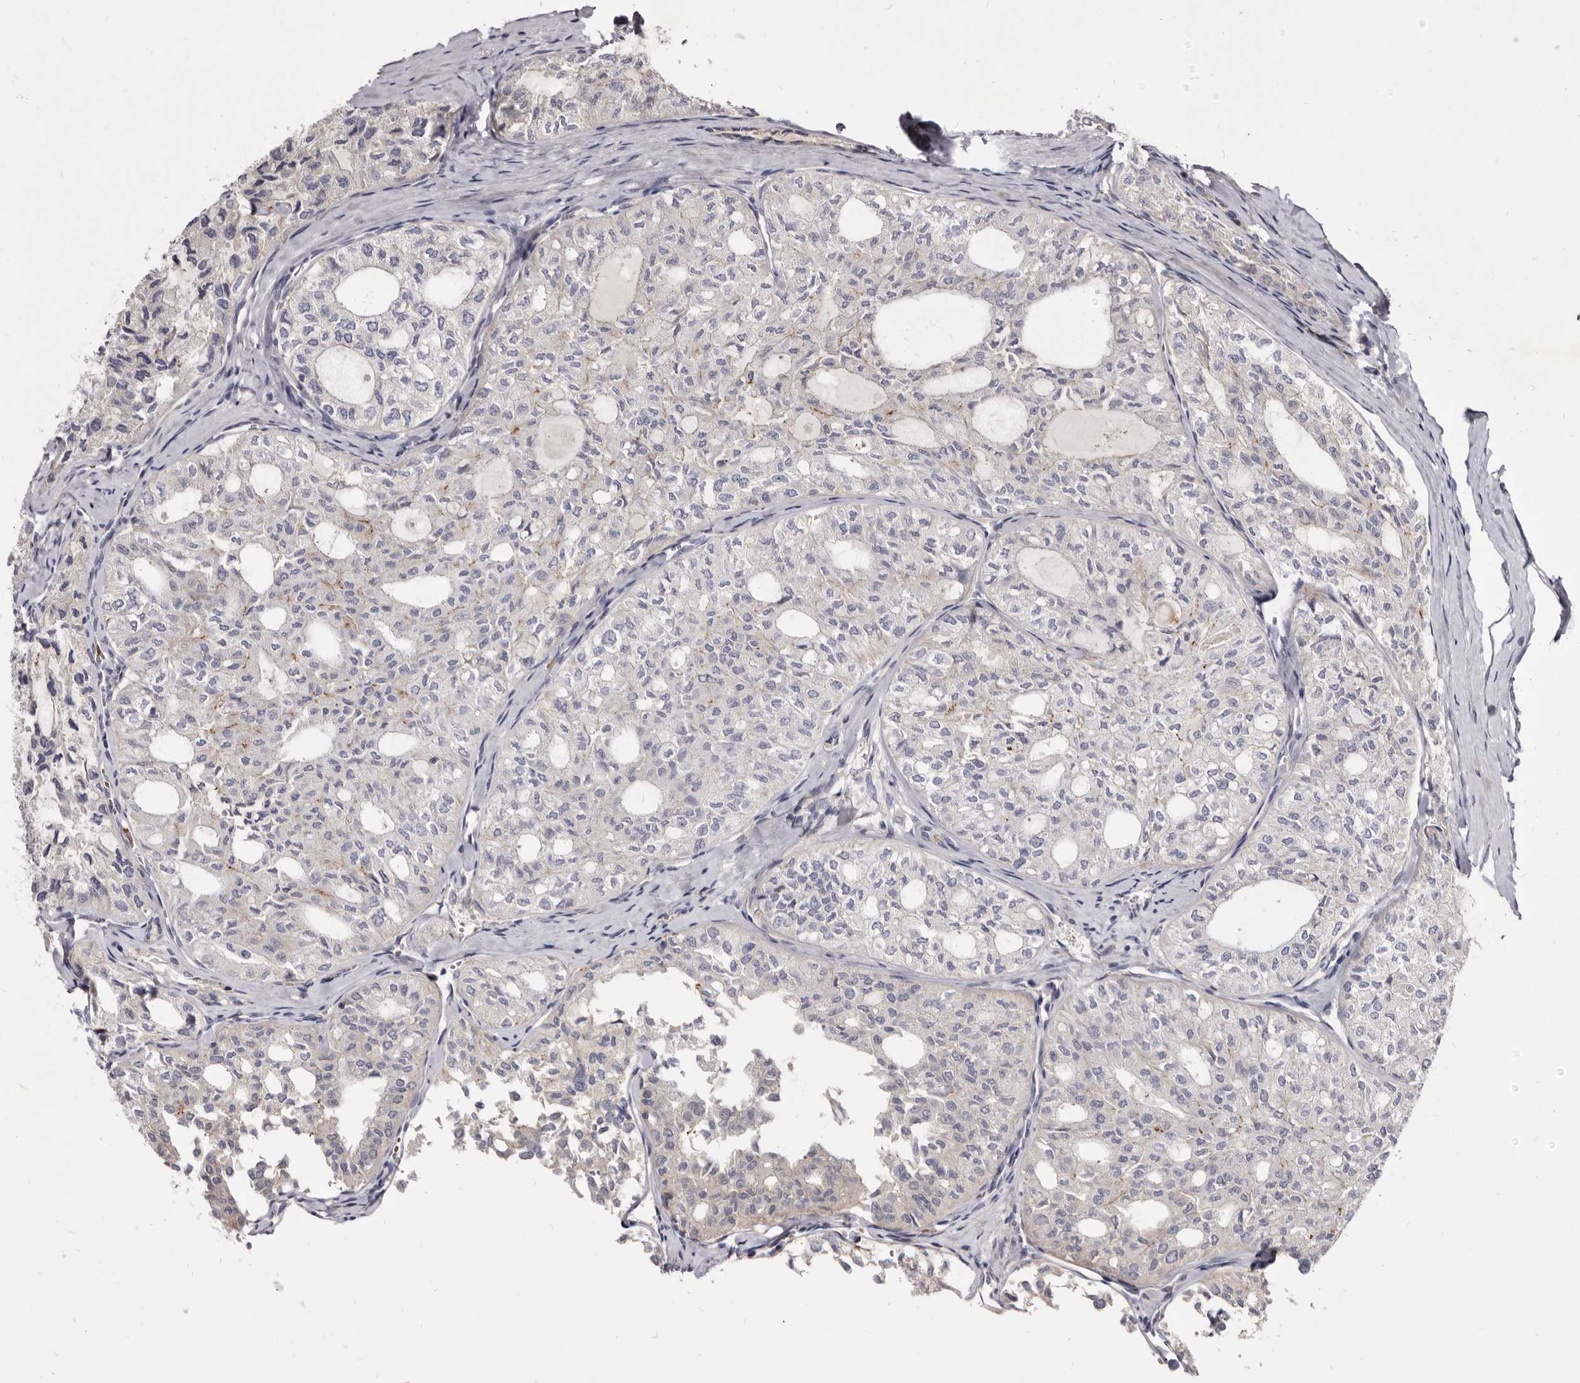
{"staining": {"intensity": "negative", "quantity": "none", "location": "none"}, "tissue": "thyroid cancer", "cell_type": "Tumor cells", "image_type": "cancer", "snomed": [{"axis": "morphology", "description": "Follicular adenoma carcinoma, NOS"}, {"axis": "topography", "description": "Thyroid gland"}], "caption": "DAB immunohistochemical staining of thyroid cancer displays no significant expression in tumor cells.", "gene": "FAS", "patient": {"sex": "male", "age": 75}}